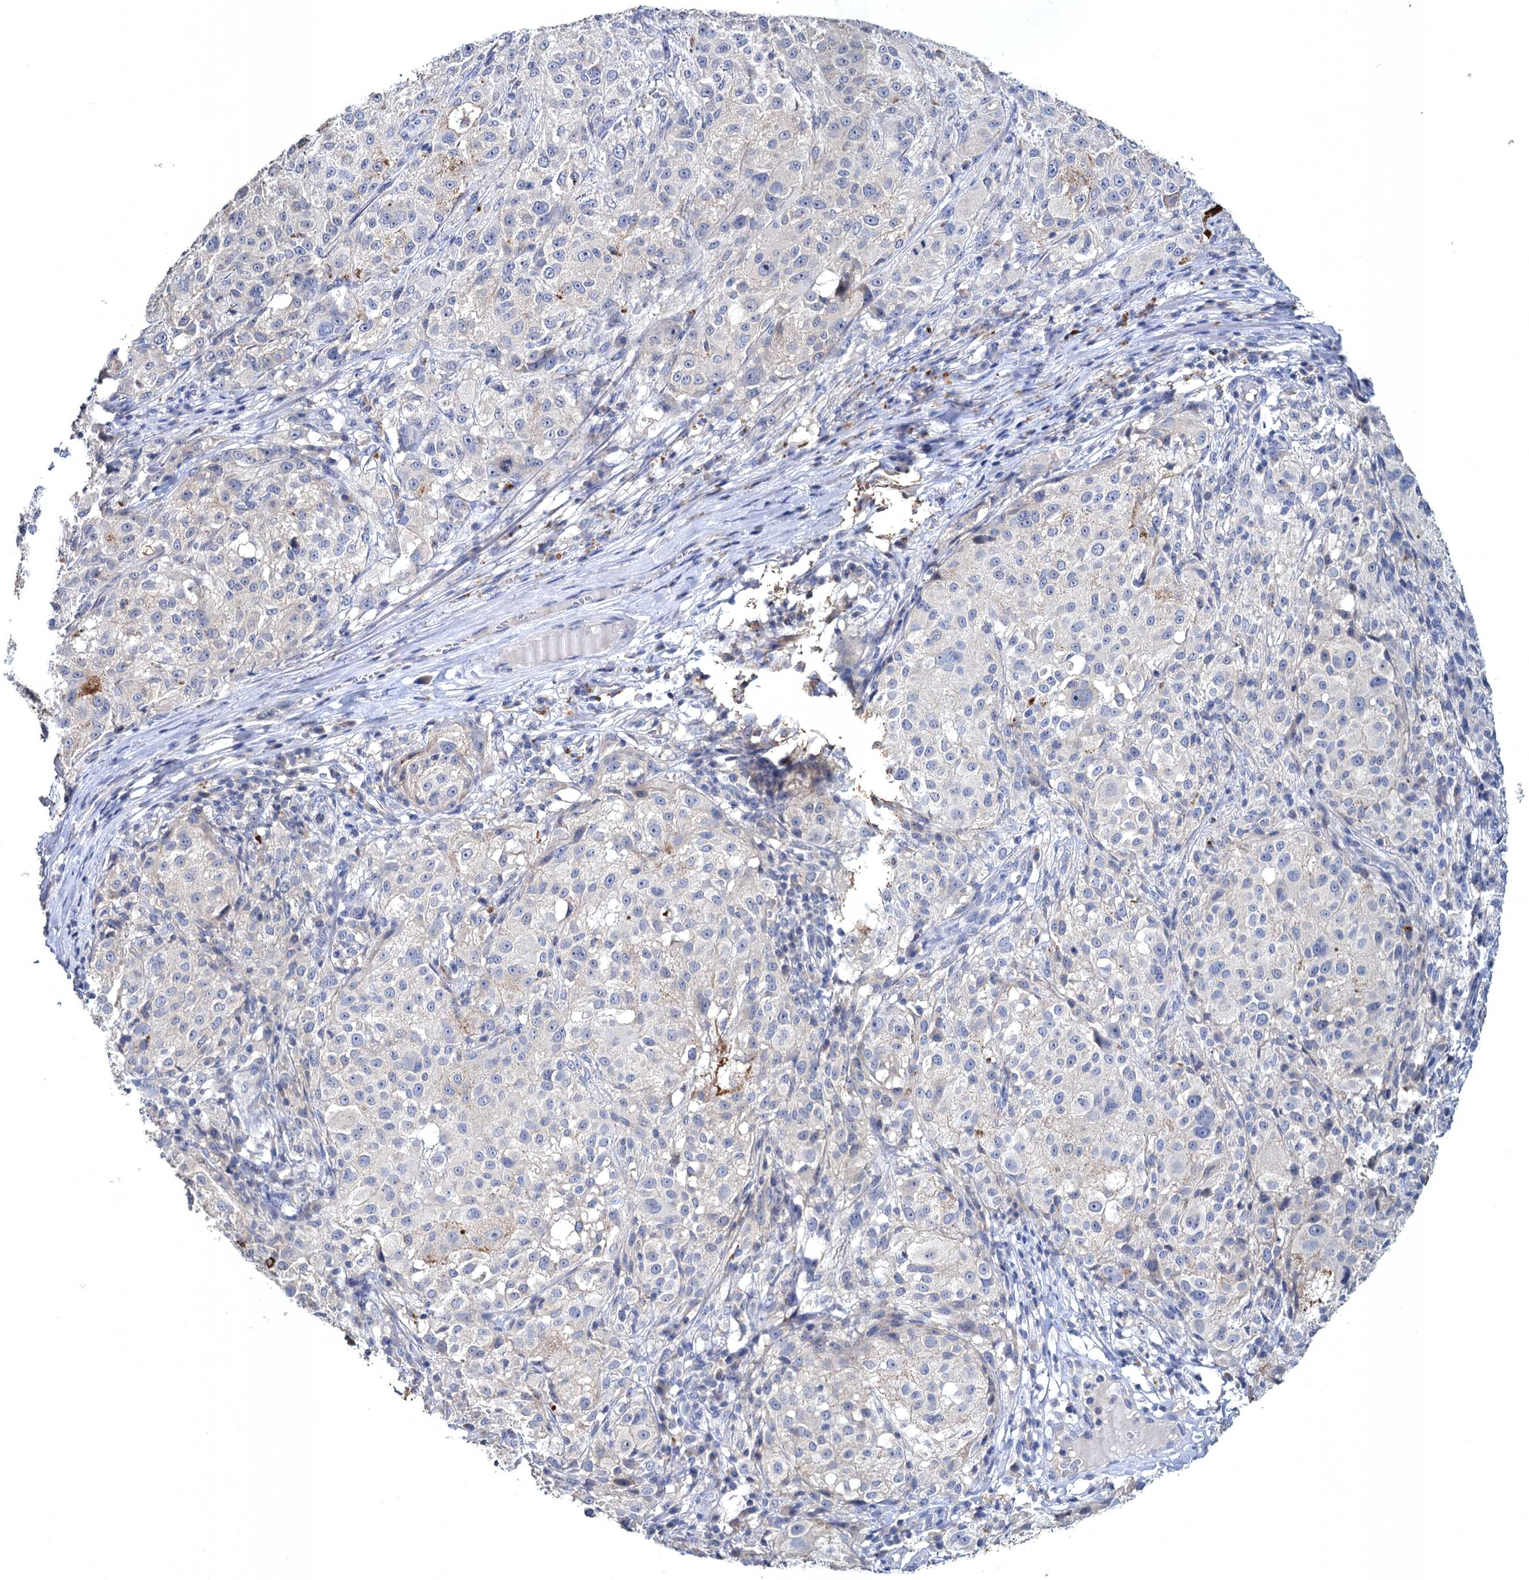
{"staining": {"intensity": "negative", "quantity": "none", "location": "none"}, "tissue": "melanoma", "cell_type": "Tumor cells", "image_type": "cancer", "snomed": [{"axis": "morphology", "description": "Necrosis, NOS"}, {"axis": "morphology", "description": "Malignant melanoma, NOS"}, {"axis": "topography", "description": "Skin"}], "caption": "Immunohistochemical staining of malignant melanoma reveals no significant positivity in tumor cells. Brightfield microscopy of IHC stained with DAB (brown) and hematoxylin (blue), captured at high magnification.", "gene": "ATP9A", "patient": {"sex": "female", "age": 87}}